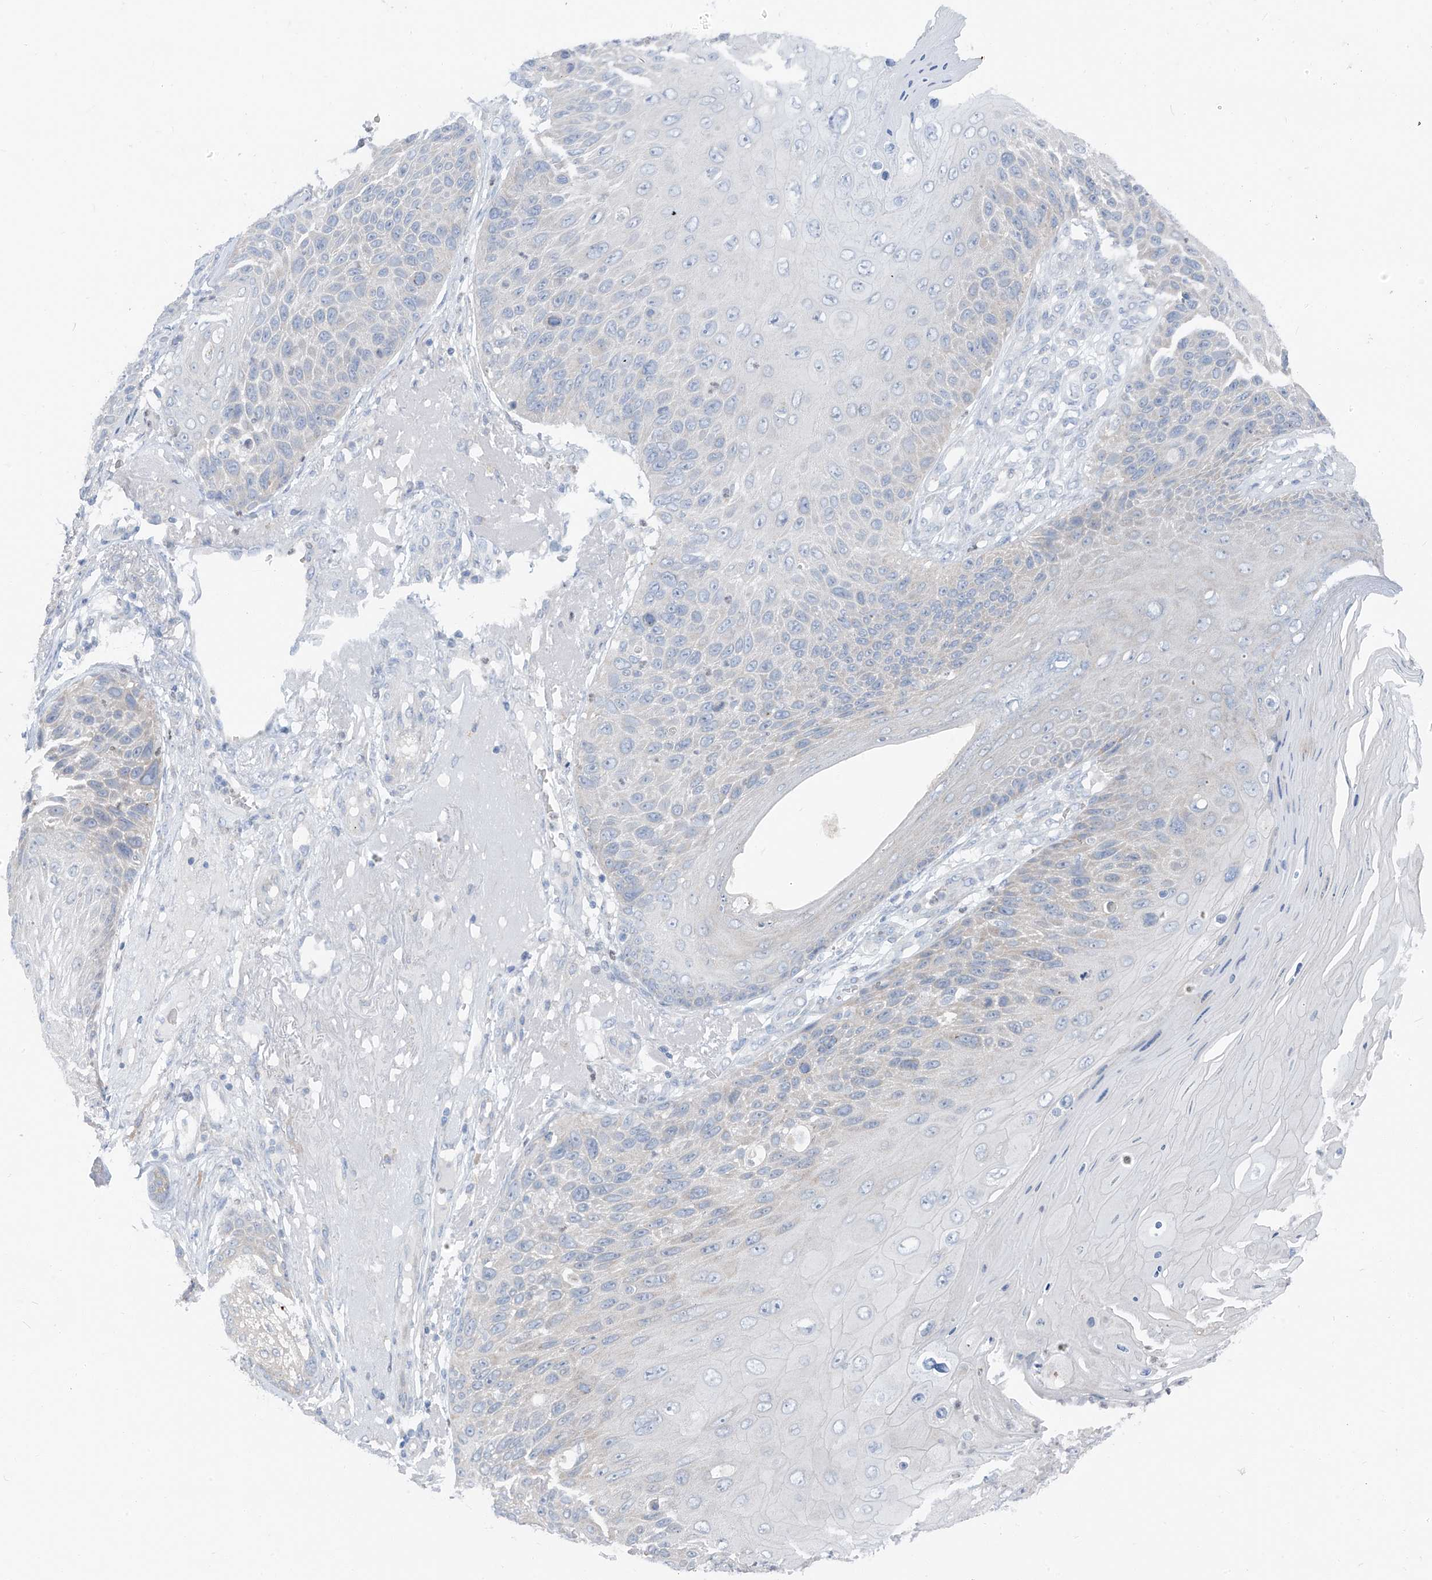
{"staining": {"intensity": "weak", "quantity": "<25%", "location": "cytoplasmic/membranous"}, "tissue": "skin cancer", "cell_type": "Tumor cells", "image_type": "cancer", "snomed": [{"axis": "morphology", "description": "Squamous cell carcinoma, NOS"}, {"axis": "topography", "description": "Skin"}], "caption": "The immunohistochemistry (IHC) histopathology image has no significant staining in tumor cells of skin cancer (squamous cell carcinoma) tissue. (DAB immunohistochemistry with hematoxylin counter stain).", "gene": "CHMP2B", "patient": {"sex": "female", "age": 88}}